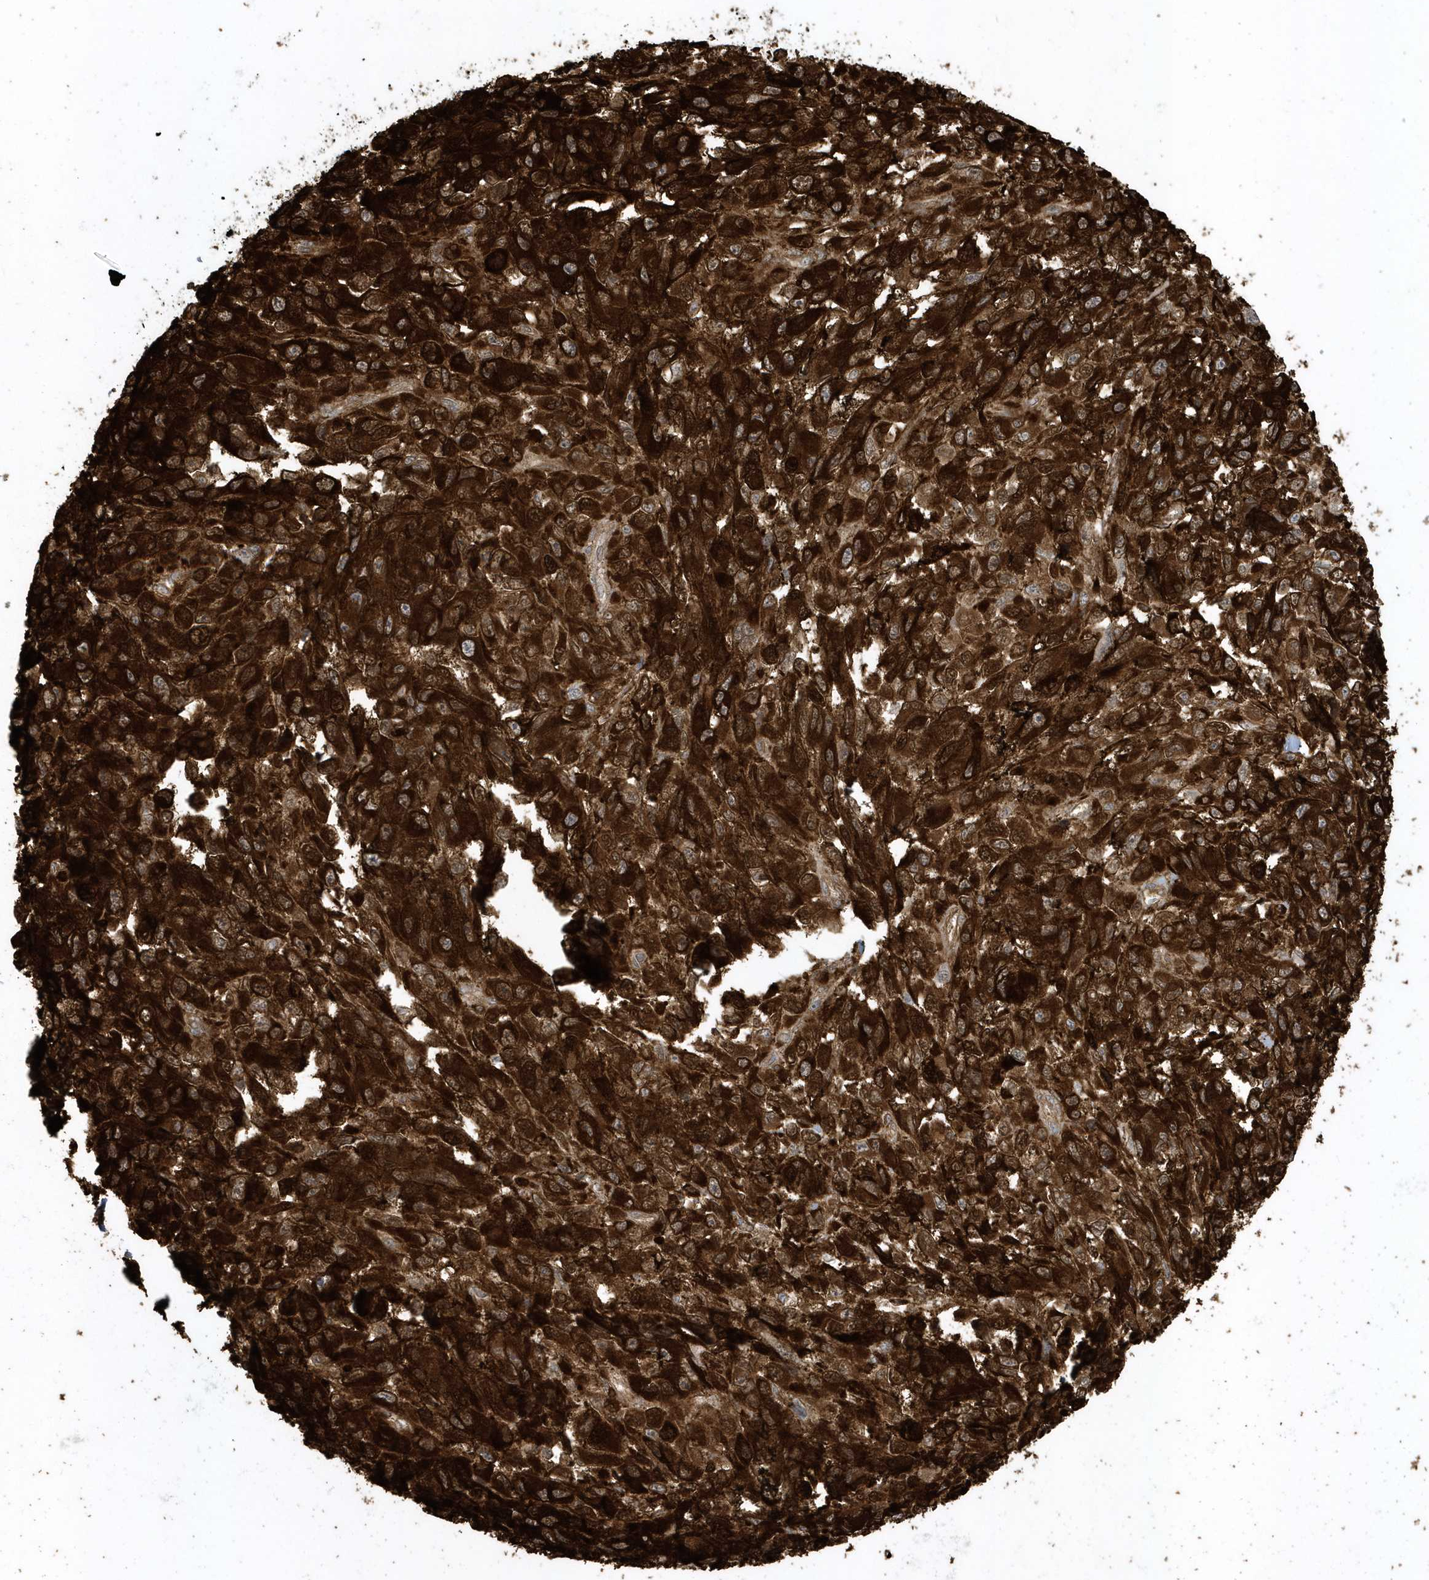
{"staining": {"intensity": "strong", "quantity": ">75%", "location": "cytoplasmic/membranous"}, "tissue": "melanoma", "cell_type": "Tumor cells", "image_type": "cancer", "snomed": [{"axis": "morphology", "description": "Malignant melanoma, NOS"}, {"axis": "topography", "description": "Skin"}], "caption": "The histopathology image shows immunohistochemical staining of malignant melanoma. There is strong cytoplasmic/membranous expression is present in about >75% of tumor cells.", "gene": "CLCN6", "patient": {"sex": "female", "age": 96}}